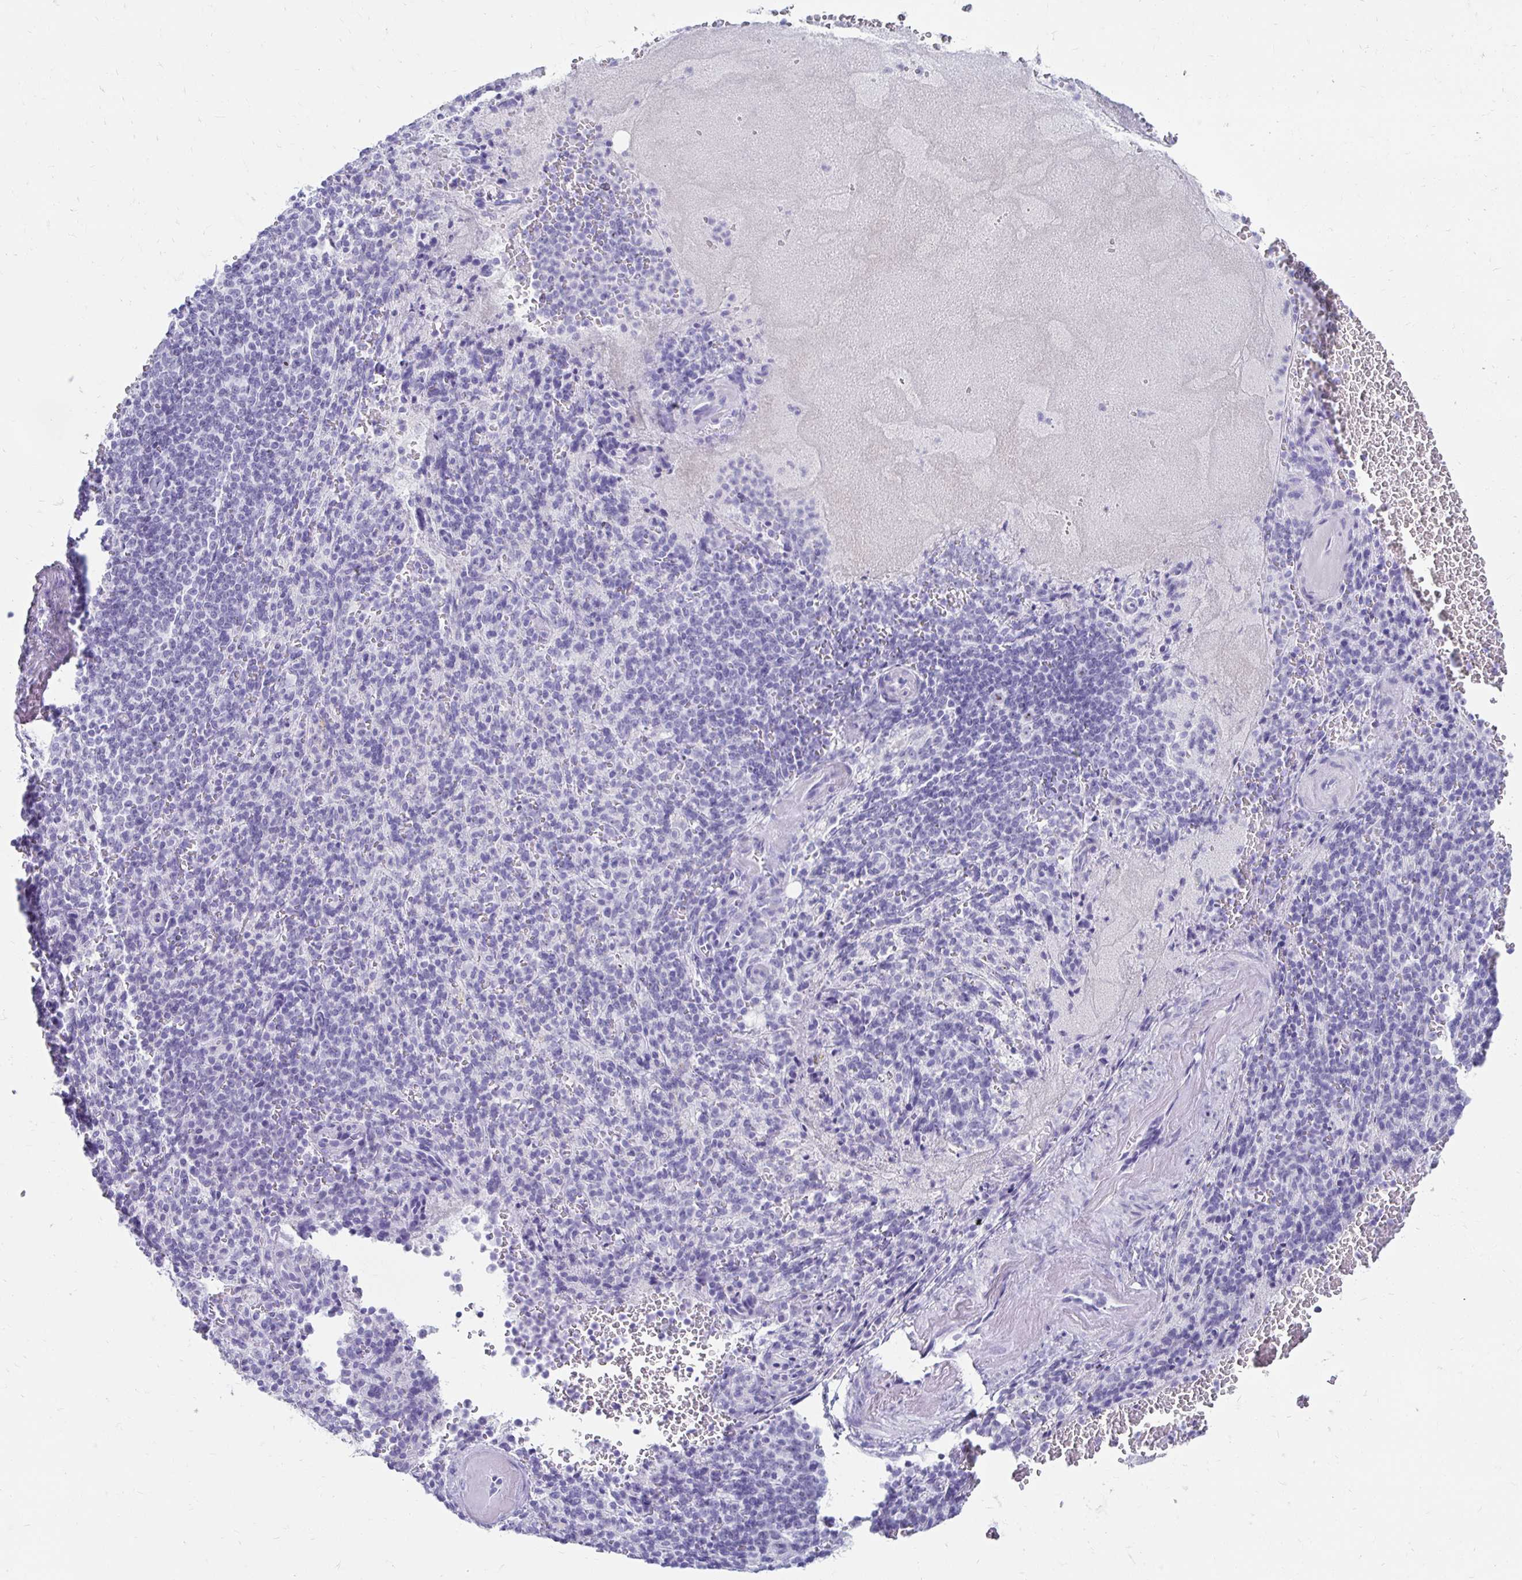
{"staining": {"intensity": "negative", "quantity": "none", "location": "none"}, "tissue": "spleen", "cell_type": "Cells in red pulp", "image_type": "normal", "snomed": [{"axis": "morphology", "description": "Normal tissue, NOS"}, {"axis": "topography", "description": "Spleen"}], "caption": "An IHC image of benign spleen is shown. There is no staining in cells in red pulp of spleen. (DAB immunohistochemistry (IHC) visualized using brightfield microscopy, high magnification).", "gene": "CST6", "patient": {"sex": "female", "age": 74}}